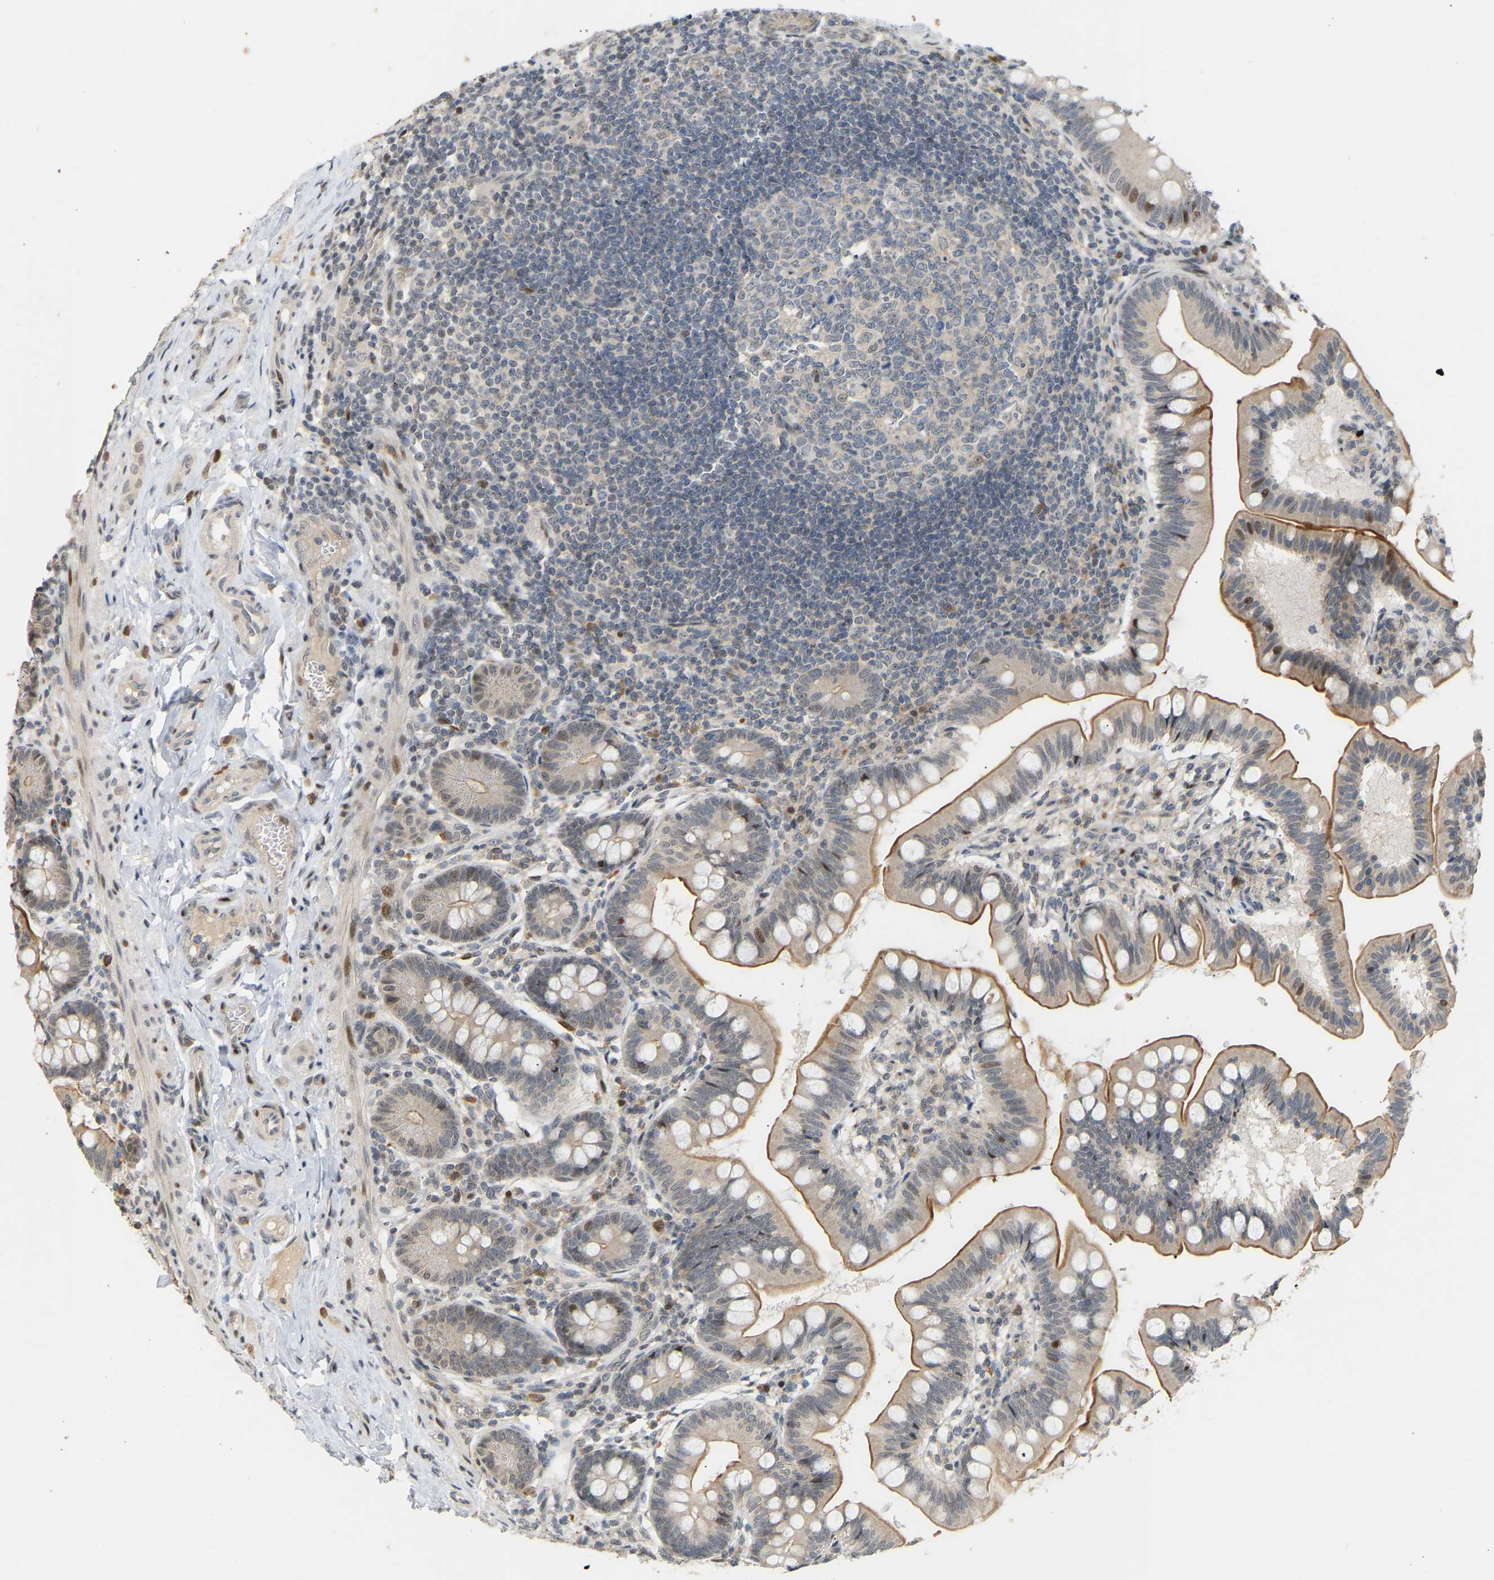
{"staining": {"intensity": "strong", "quantity": "25%-75%", "location": "cytoplasmic/membranous"}, "tissue": "small intestine", "cell_type": "Glandular cells", "image_type": "normal", "snomed": [{"axis": "morphology", "description": "Normal tissue, NOS"}, {"axis": "topography", "description": "Small intestine"}], "caption": "Small intestine stained for a protein shows strong cytoplasmic/membranous positivity in glandular cells. (DAB (3,3'-diaminobenzidine) IHC with brightfield microscopy, high magnification).", "gene": "PTPN4", "patient": {"sex": "male", "age": 7}}